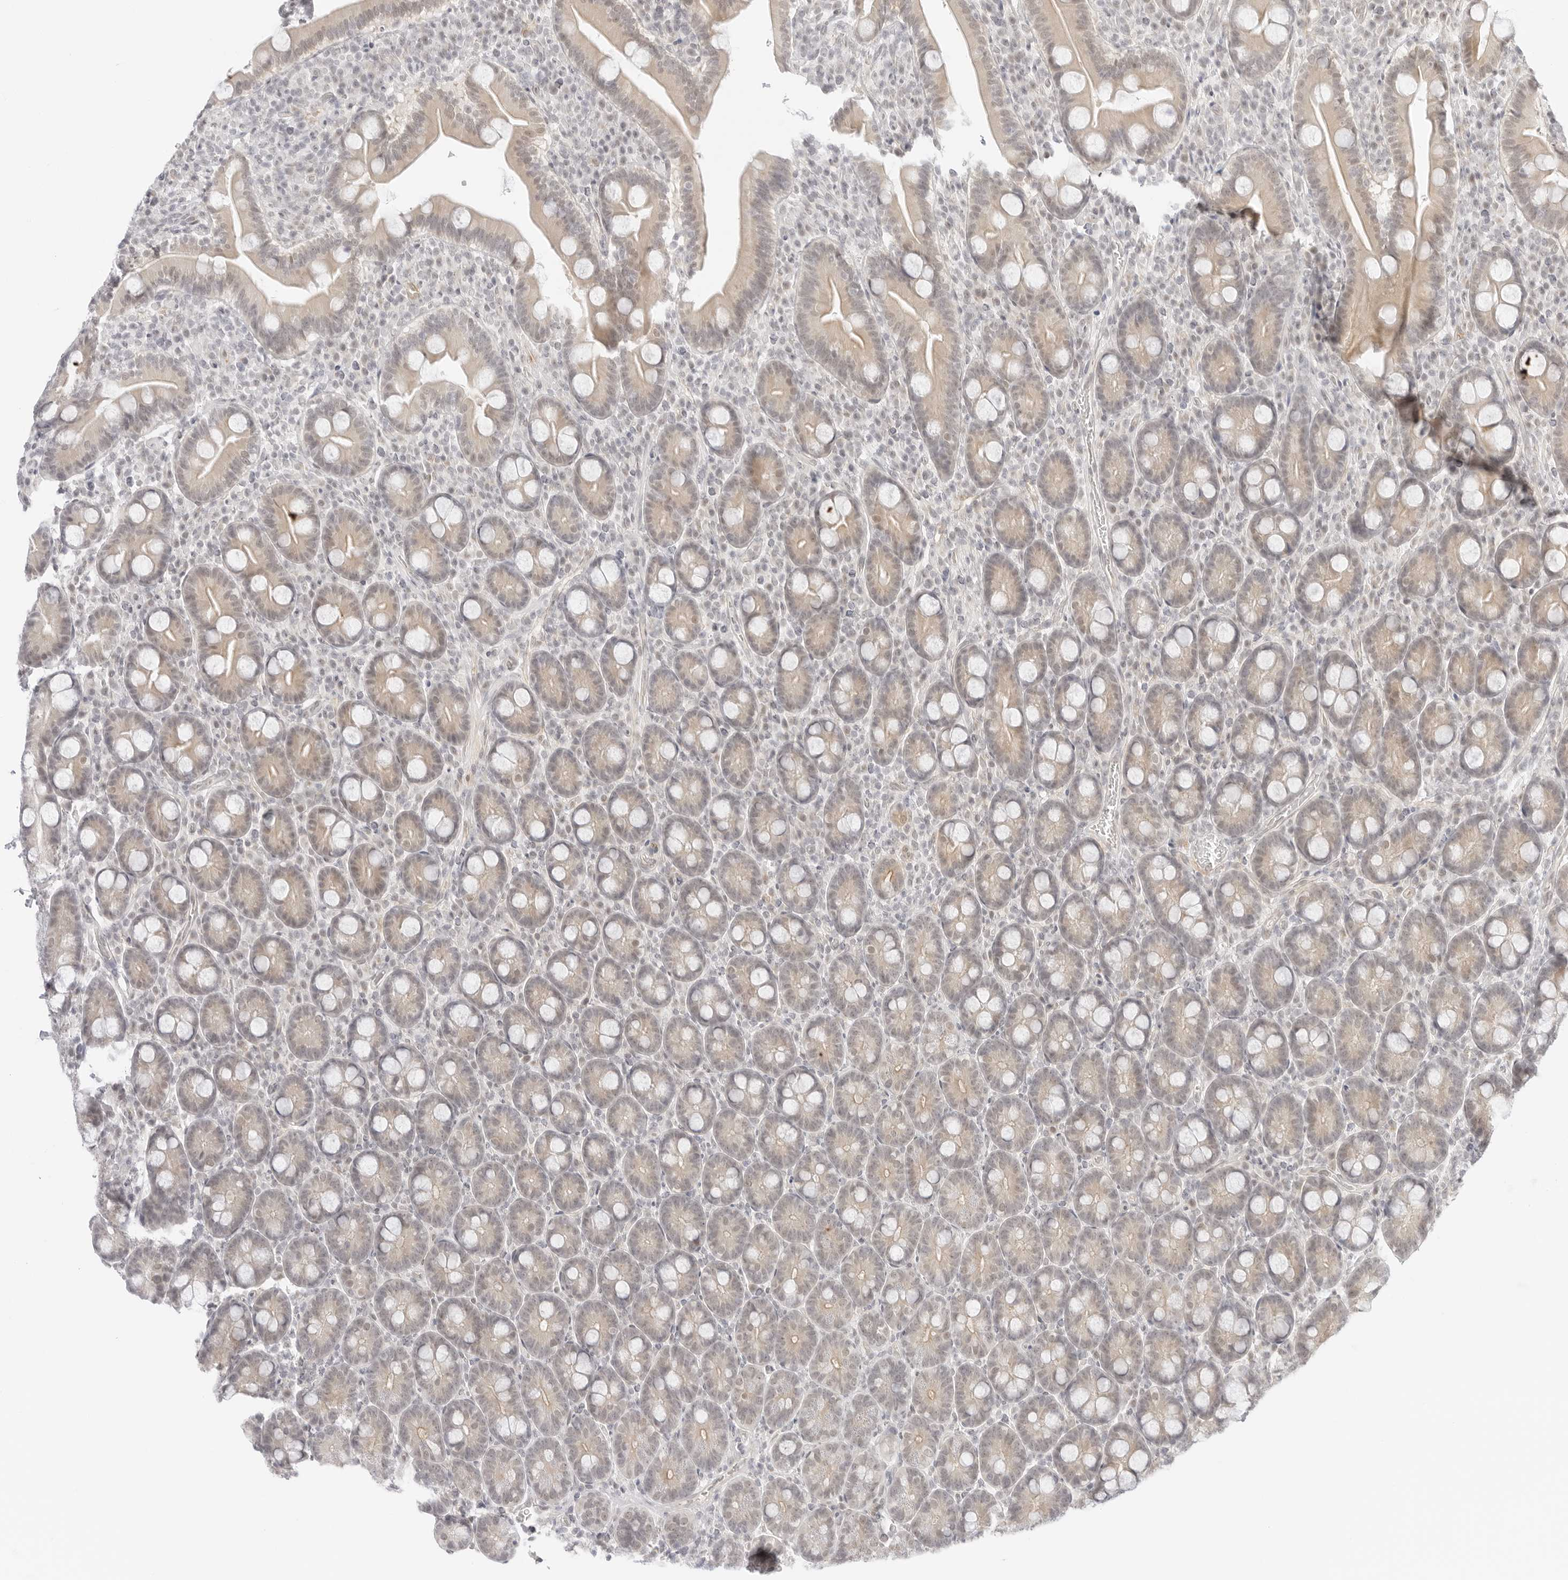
{"staining": {"intensity": "weak", "quantity": ">75%", "location": "cytoplasmic/membranous"}, "tissue": "duodenum", "cell_type": "Glandular cells", "image_type": "normal", "snomed": [{"axis": "morphology", "description": "Normal tissue, NOS"}, {"axis": "topography", "description": "Duodenum"}], "caption": "Brown immunohistochemical staining in benign duodenum demonstrates weak cytoplasmic/membranous staining in about >75% of glandular cells. (Stains: DAB (3,3'-diaminobenzidine) in brown, nuclei in blue, Microscopy: brightfield microscopy at high magnification).", "gene": "MED18", "patient": {"sex": "male", "age": 35}}